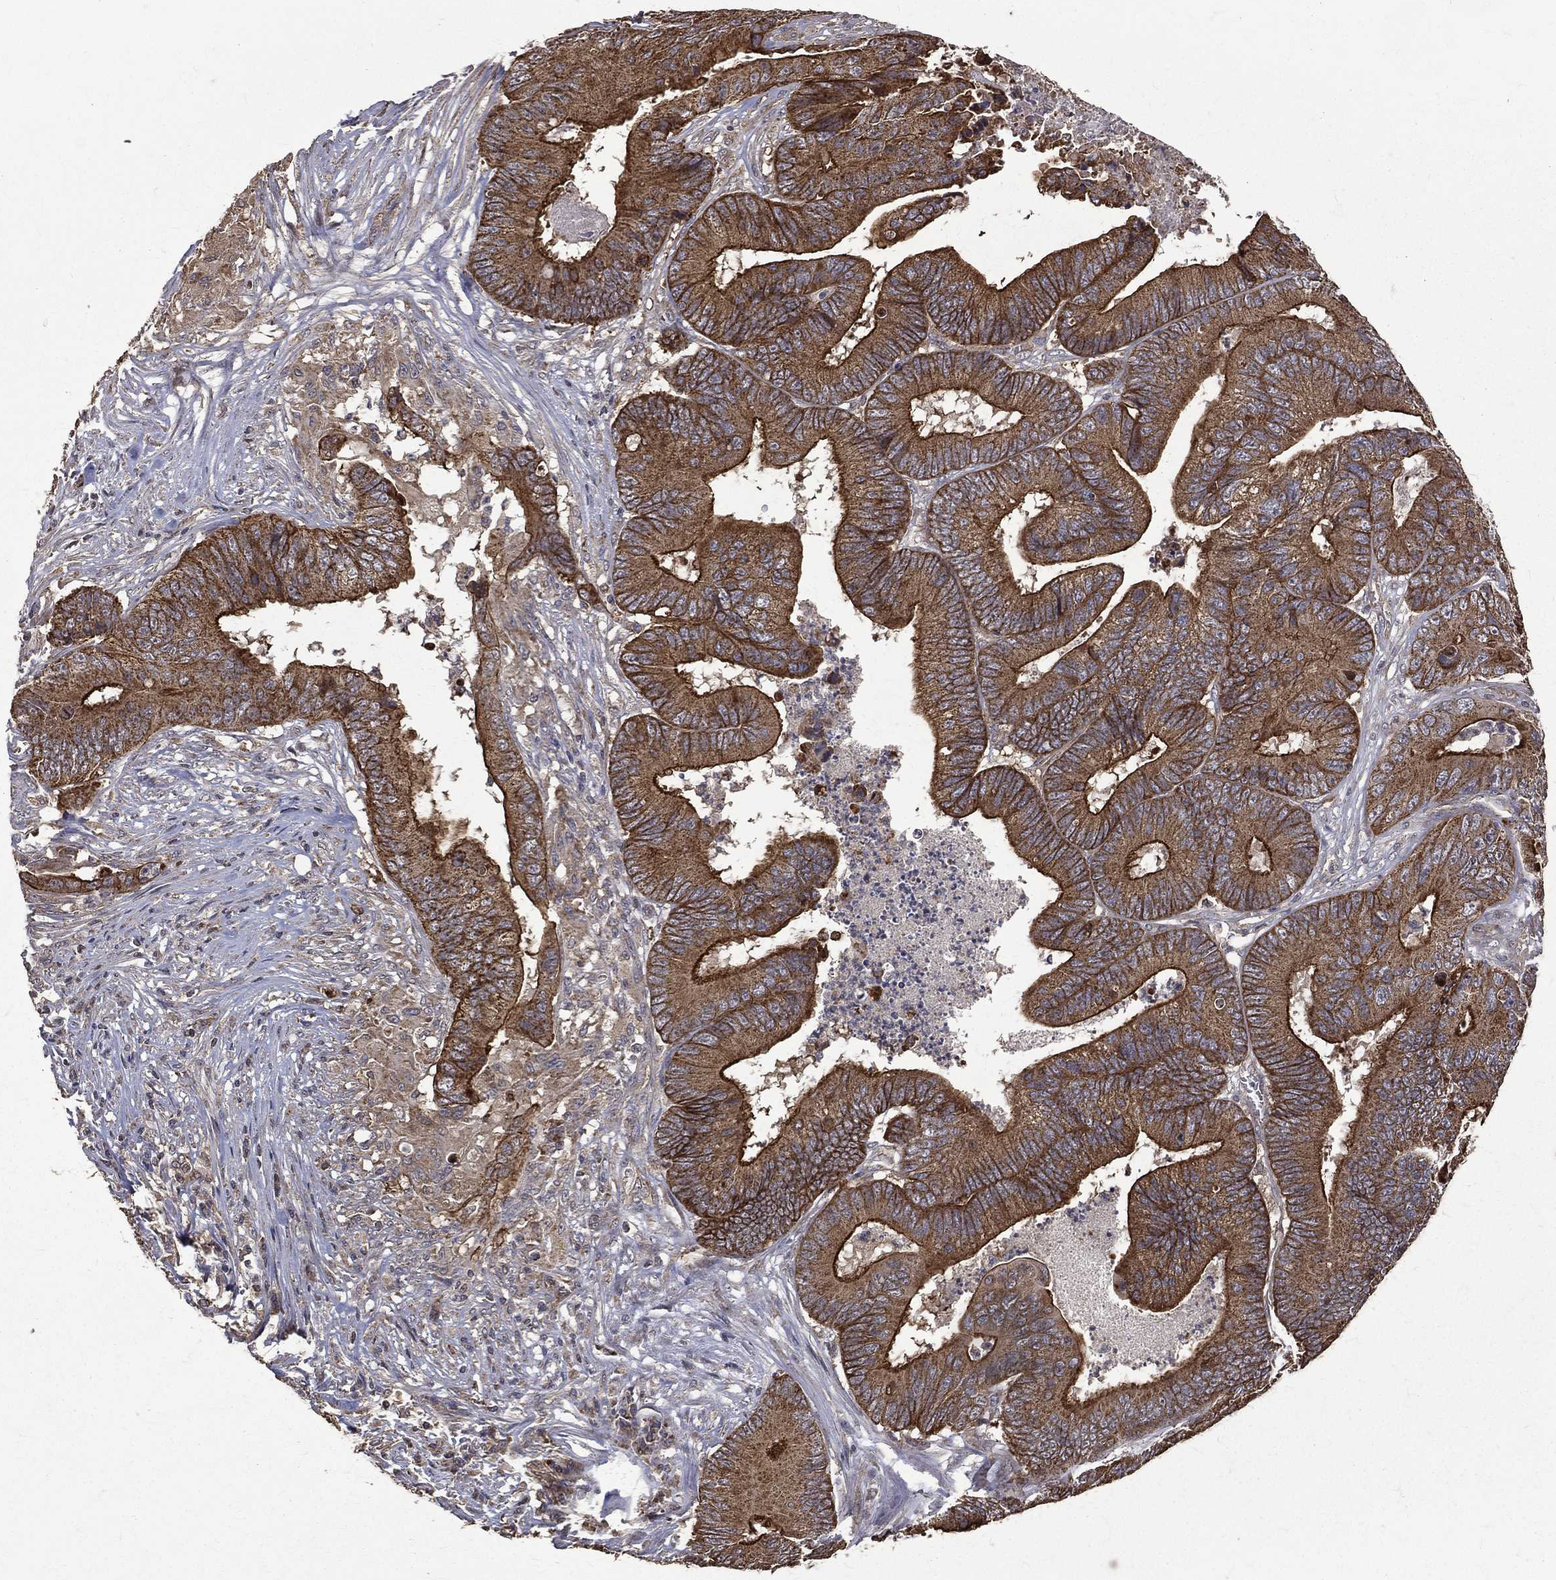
{"staining": {"intensity": "moderate", "quantity": ">75%", "location": "cytoplasmic/membranous"}, "tissue": "colorectal cancer", "cell_type": "Tumor cells", "image_type": "cancer", "snomed": [{"axis": "morphology", "description": "Adenocarcinoma, NOS"}, {"axis": "topography", "description": "Colon"}], "caption": "The histopathology image reveals immunohistochemical staining of colorectal cancer (adenocarcinoma). There is moderate cytoplasmic/membranous staining is appreciated in approximately >75% of tumor cells.", "gene": "RPGR", "patient": {"sex": "male", "age": 84}}